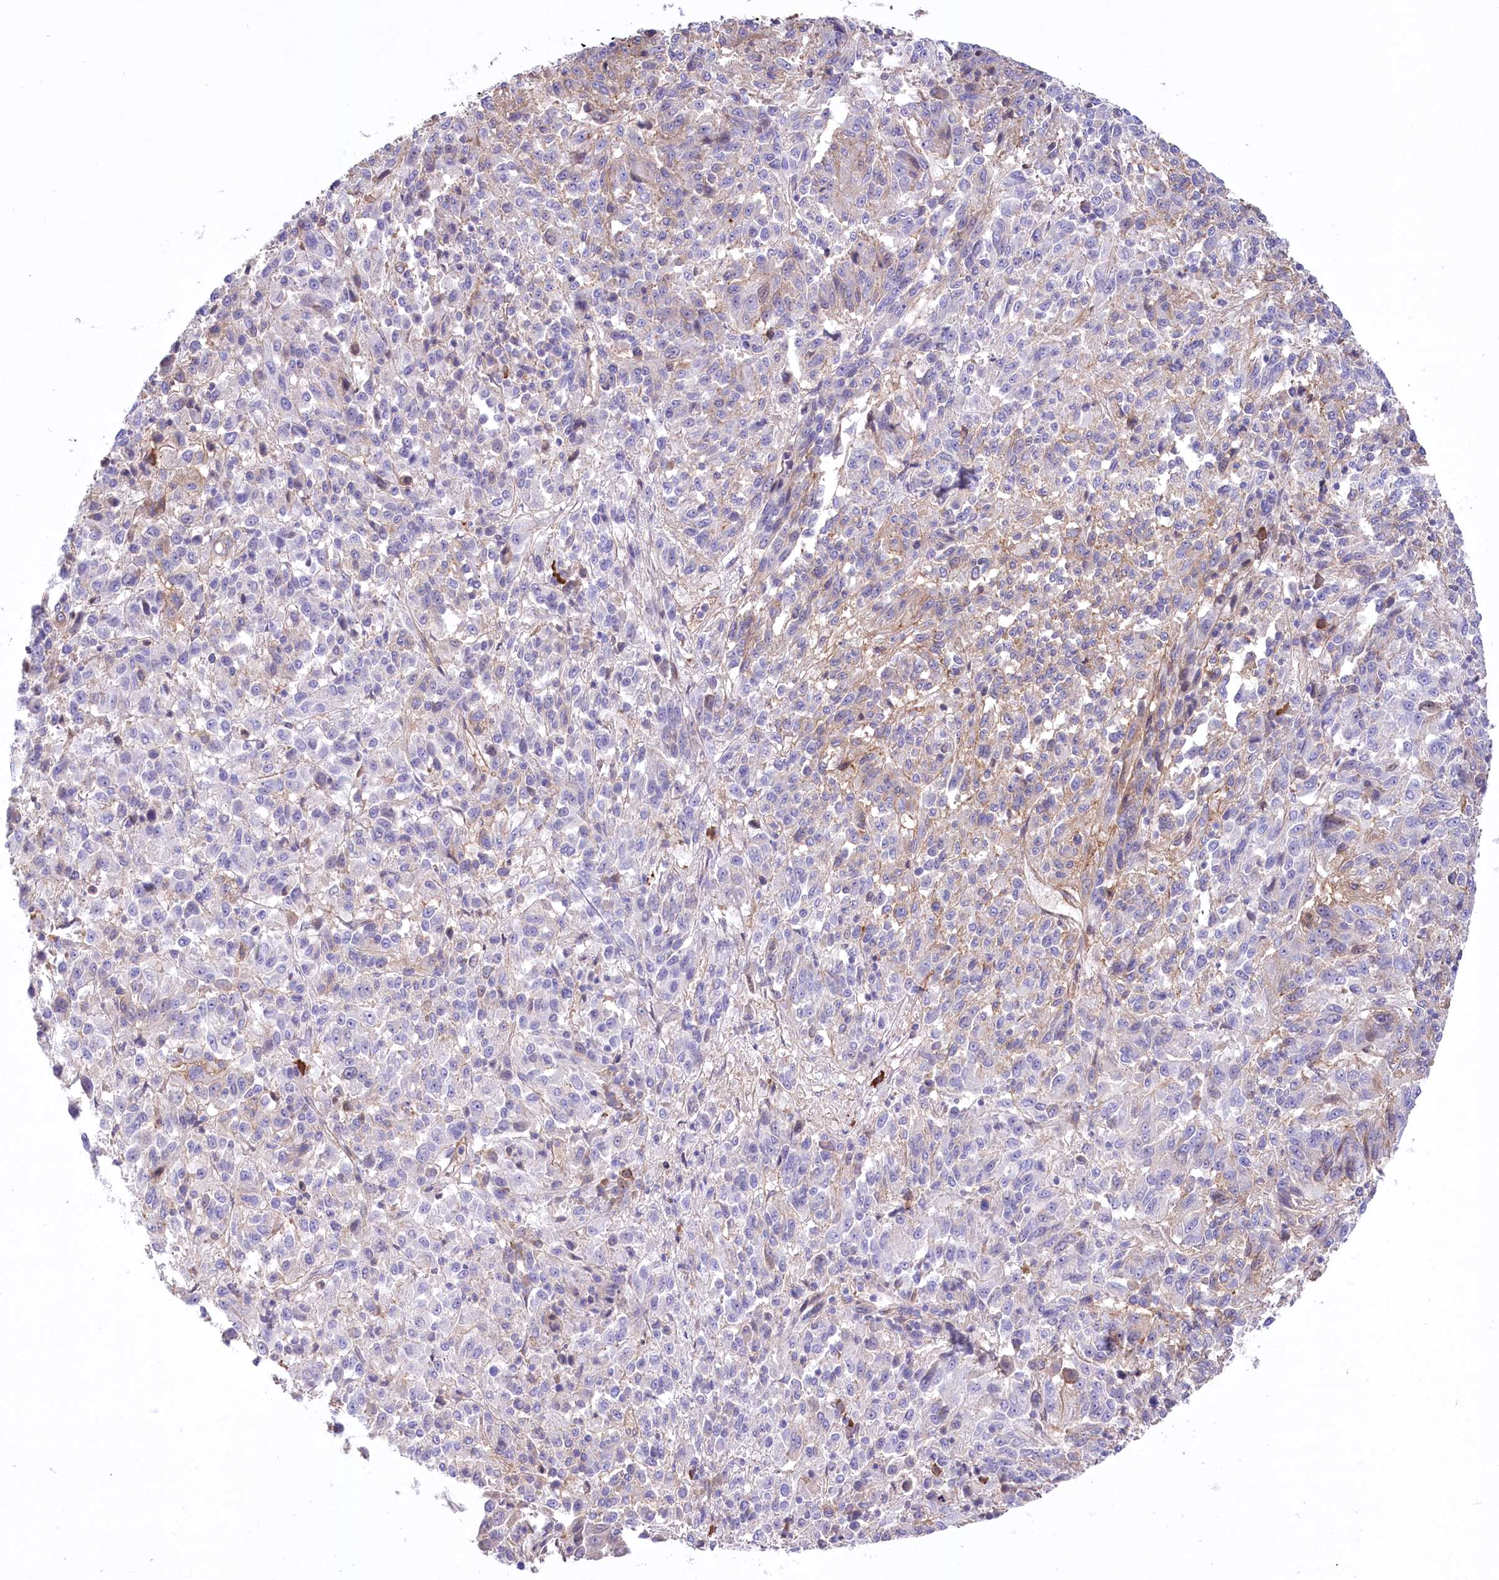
{"staining": {"intensity": "negative", "quantity": "none", "location": "none"}, "tissue": "melanoma", "cell_type": "Tumor cells", "image_type": "cancer", "snomed": [{"axis": "morphology", "description": "Malignant melanoma, Metastatic site"}, {"axis": "topography", "description": "Lung"}], "caption": "Tumor cells are negative for protein expression in human melanoma.", "gene": "CEP164", "patient": {"sex": "male", "age": 64}}